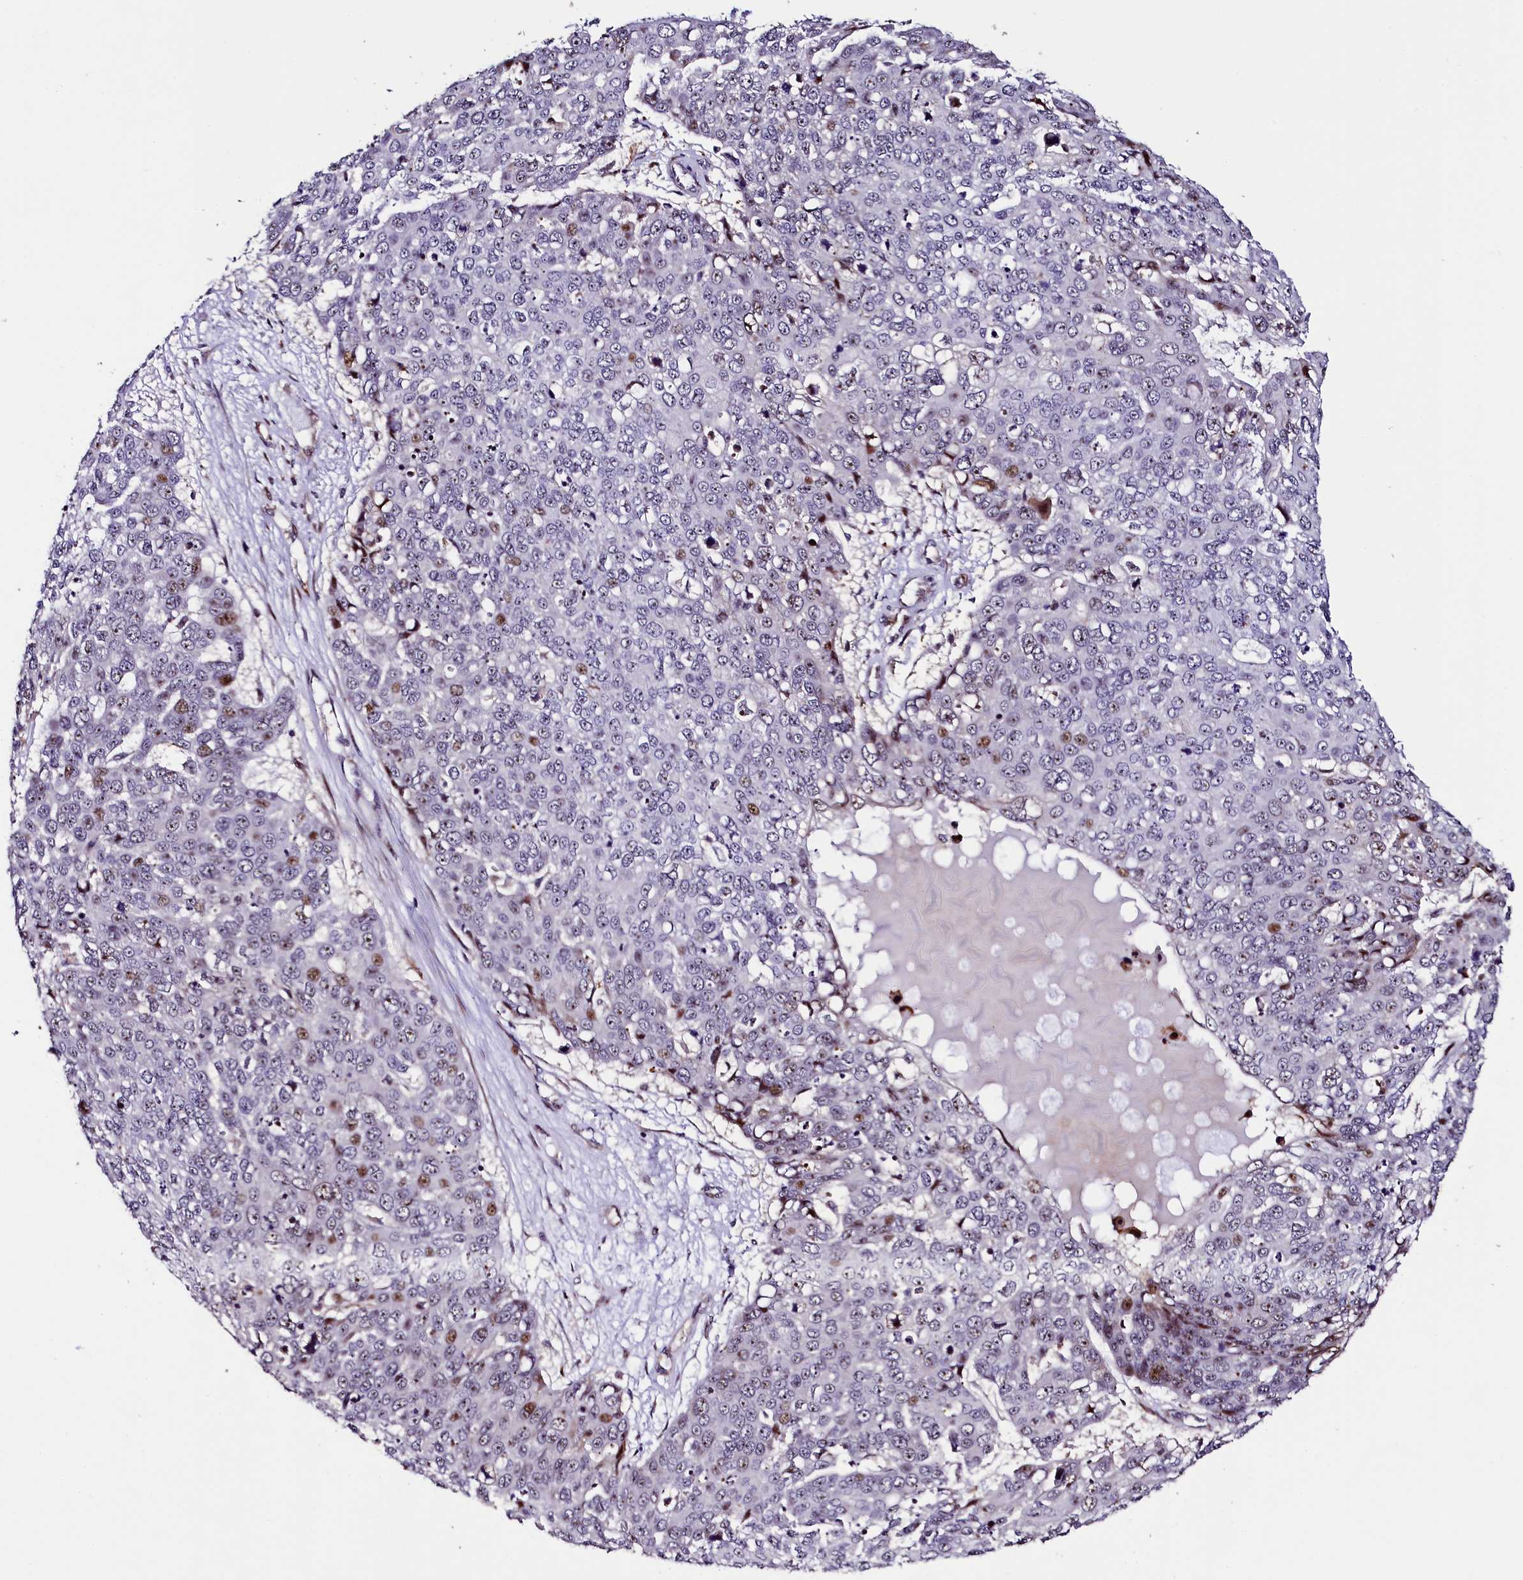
{"staining": {"intensity": "moderate", "quantity": "<25%", "location": "nuclear"}, "tissue": "skin cancer", "cell_type": "Tumor cells", "image_type": "cancer", "snomed": [{"axis": "morphology", "description": "Squamous cell carcinoma, NOS"}, {"axis": "topography", "description": "Skin"}], "caption": "Moderate nuclear expression for a protein is present in about <25% of tumor cells of skin cancer (squamous cell carcinoma) using IHC.", "gene": "TRMT112", "patient": {"sex": "male", "age": 71}}